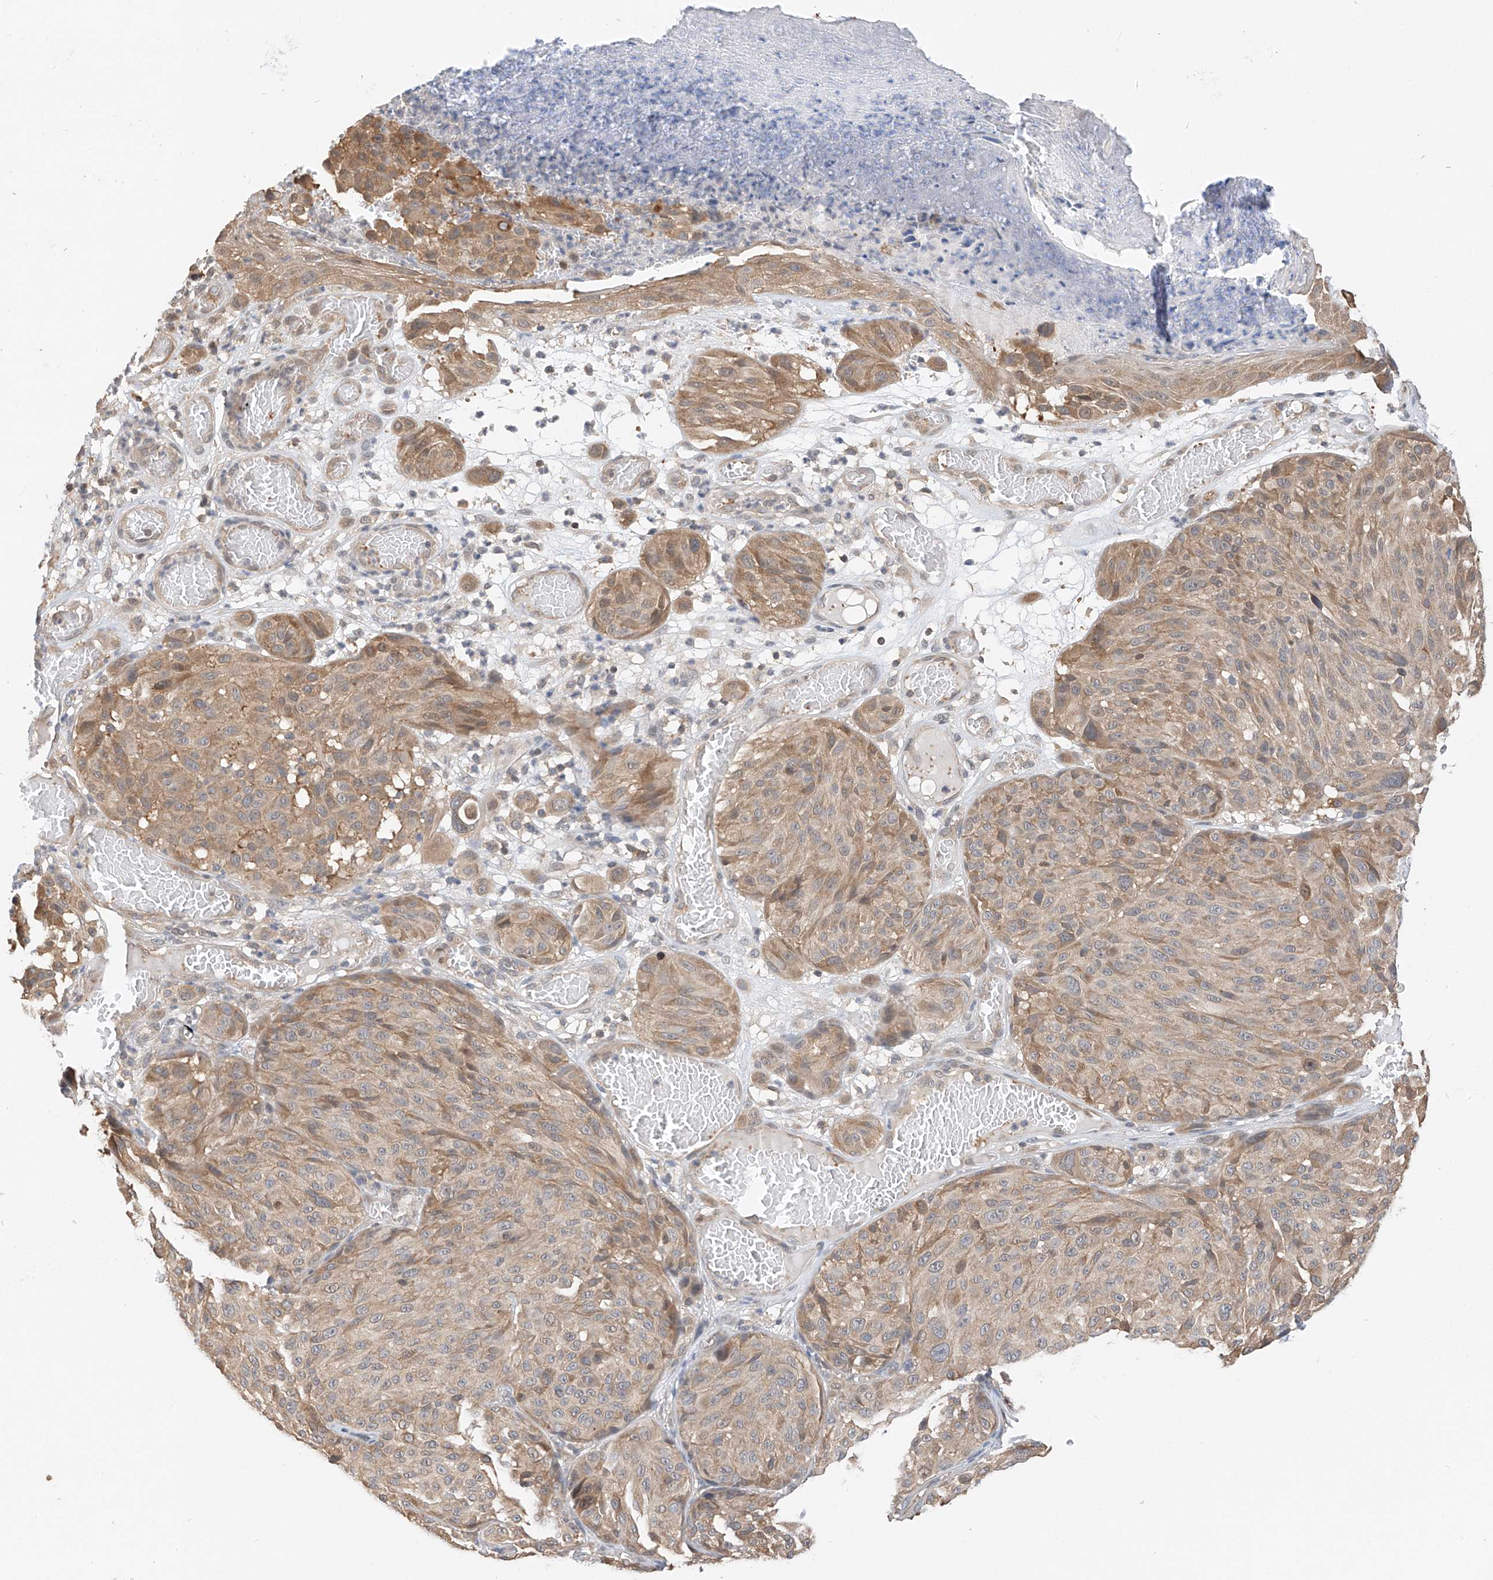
{"staining": {"intensity": "moderate", "quantity": ">75%", "location": "cytoplasmic/membranous"}, "tissue": "melanoma", "cell_type": "Tumor cells", "image_type": "cancer", "snomed": [{"axis": "morphology", "description": "Malignant melanoma, NOS"}, {"axis": "topography", "description": "Skin"}], "caption": "Melanoma tissue shows moderate cytoplasmic/membranous positivity in about >75% of tumor cells, visualized by immunohistochemistry. Immunohistochemistry stains the protein of interest in brown and the nuclei are stained blue.", "gene": "PPA2", "patient": {"sex": "male", "age": 83}}